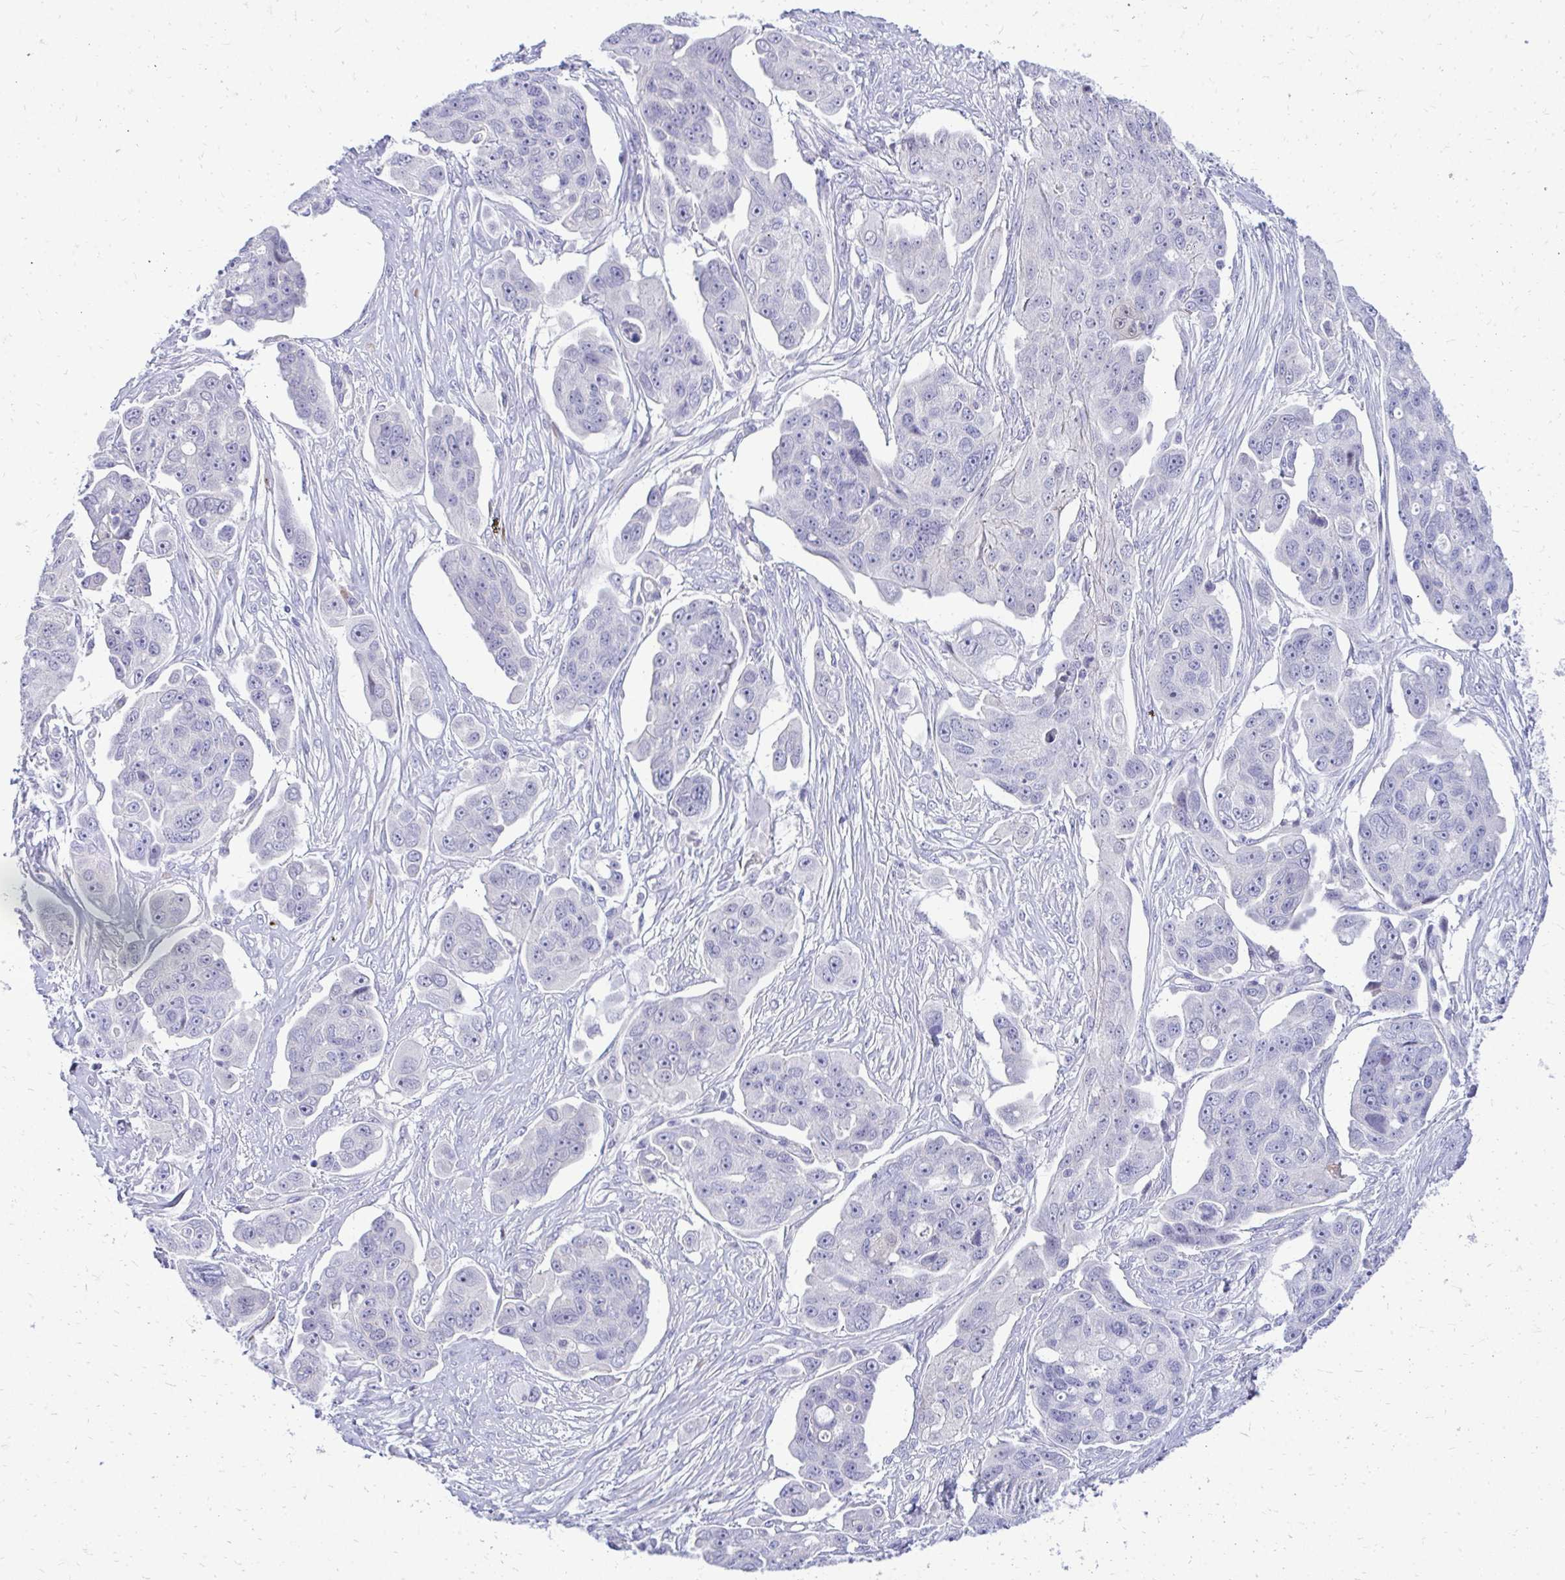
{"staining": {"intensity": "negative", "quantity": "none", "location": "none"}, "tissue": "ovarian cancer", "cell_type": "Tumor cells", "image_type": "cancer", "snomed": [{"axis": "morphology", "description": "Carcinoma, endometroid"}, {"axis": "topography", "description": "Ovary"}], "caption": "IHC image of neoplastic tissue: ovarian cancer (endometroid carcinoma) stained with DAB (3,3'-diaminobenzidine) exhibits no significant protein expression in tumor cells. Brightfield microscopy of immunohistochemistry stained with DAB (brown) and hematoxylin (blue), captured at high magnification.", "gene": "ZSWIM9", "patient": {"sex": "female", "age": 70}}